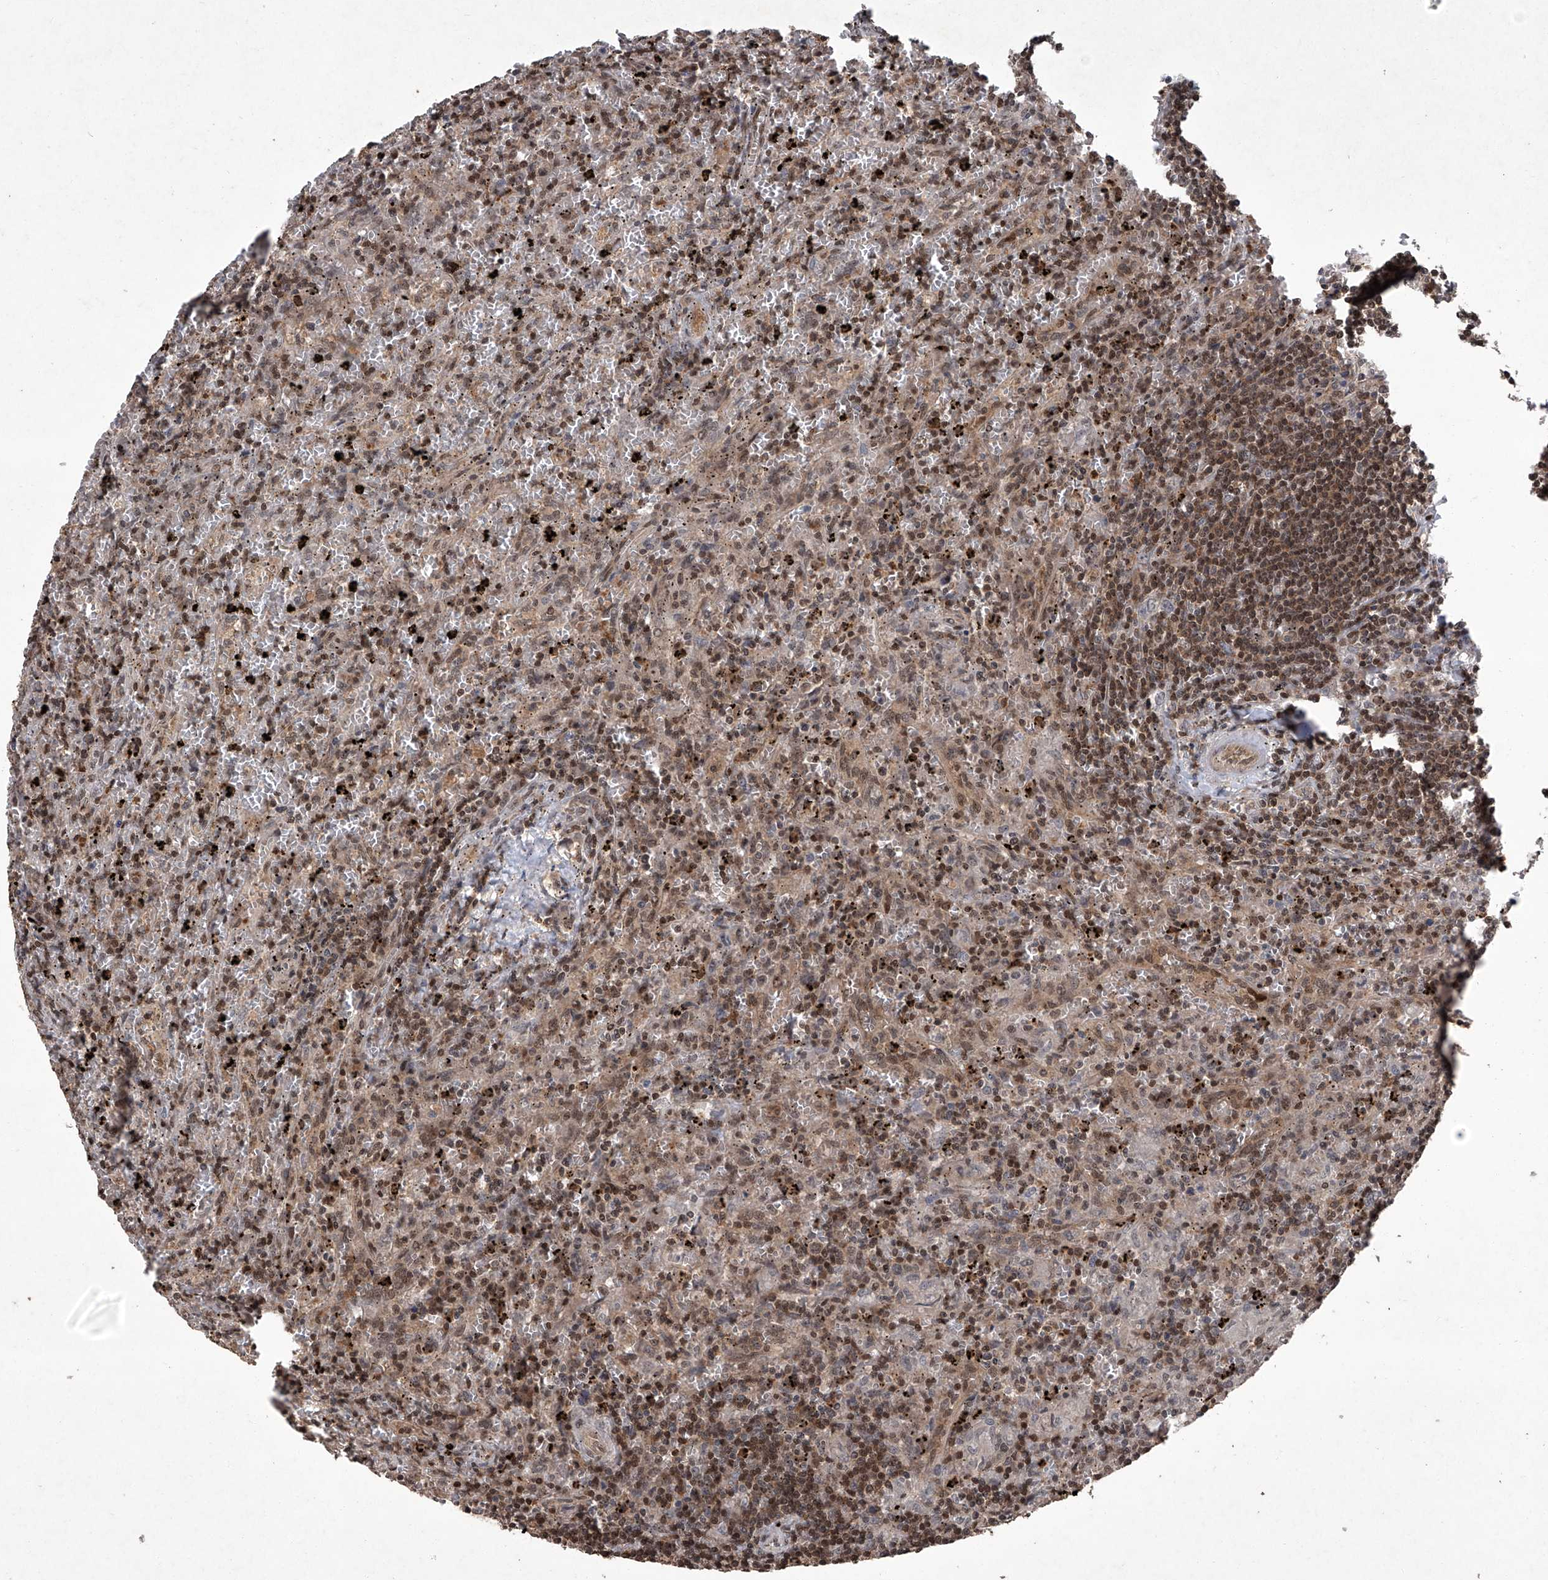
{"staining": {"intensity": "moderate", "quantity": ">75%", "location": "nuclear"}, "tissue": "lymphoma", "cell_type": "Tumor cells", "image_type": "cancer", "snomed": [{"axis": "morphology", "description": "Malignant lymphoma, non-Hodgkin's type, Low grade"}, {"axis": "topography", "description": "Spleen"}], "caption": "DAB (3,3'-diaminobenzidine) immunohistochemical staining of human lymphoma exhibits moderate nuclear protein expression in about >75% of tumor cells. Nuclei are stained in blue.", "gene": "TSNAX", "patient": {"sex": "male", "age": 76}}